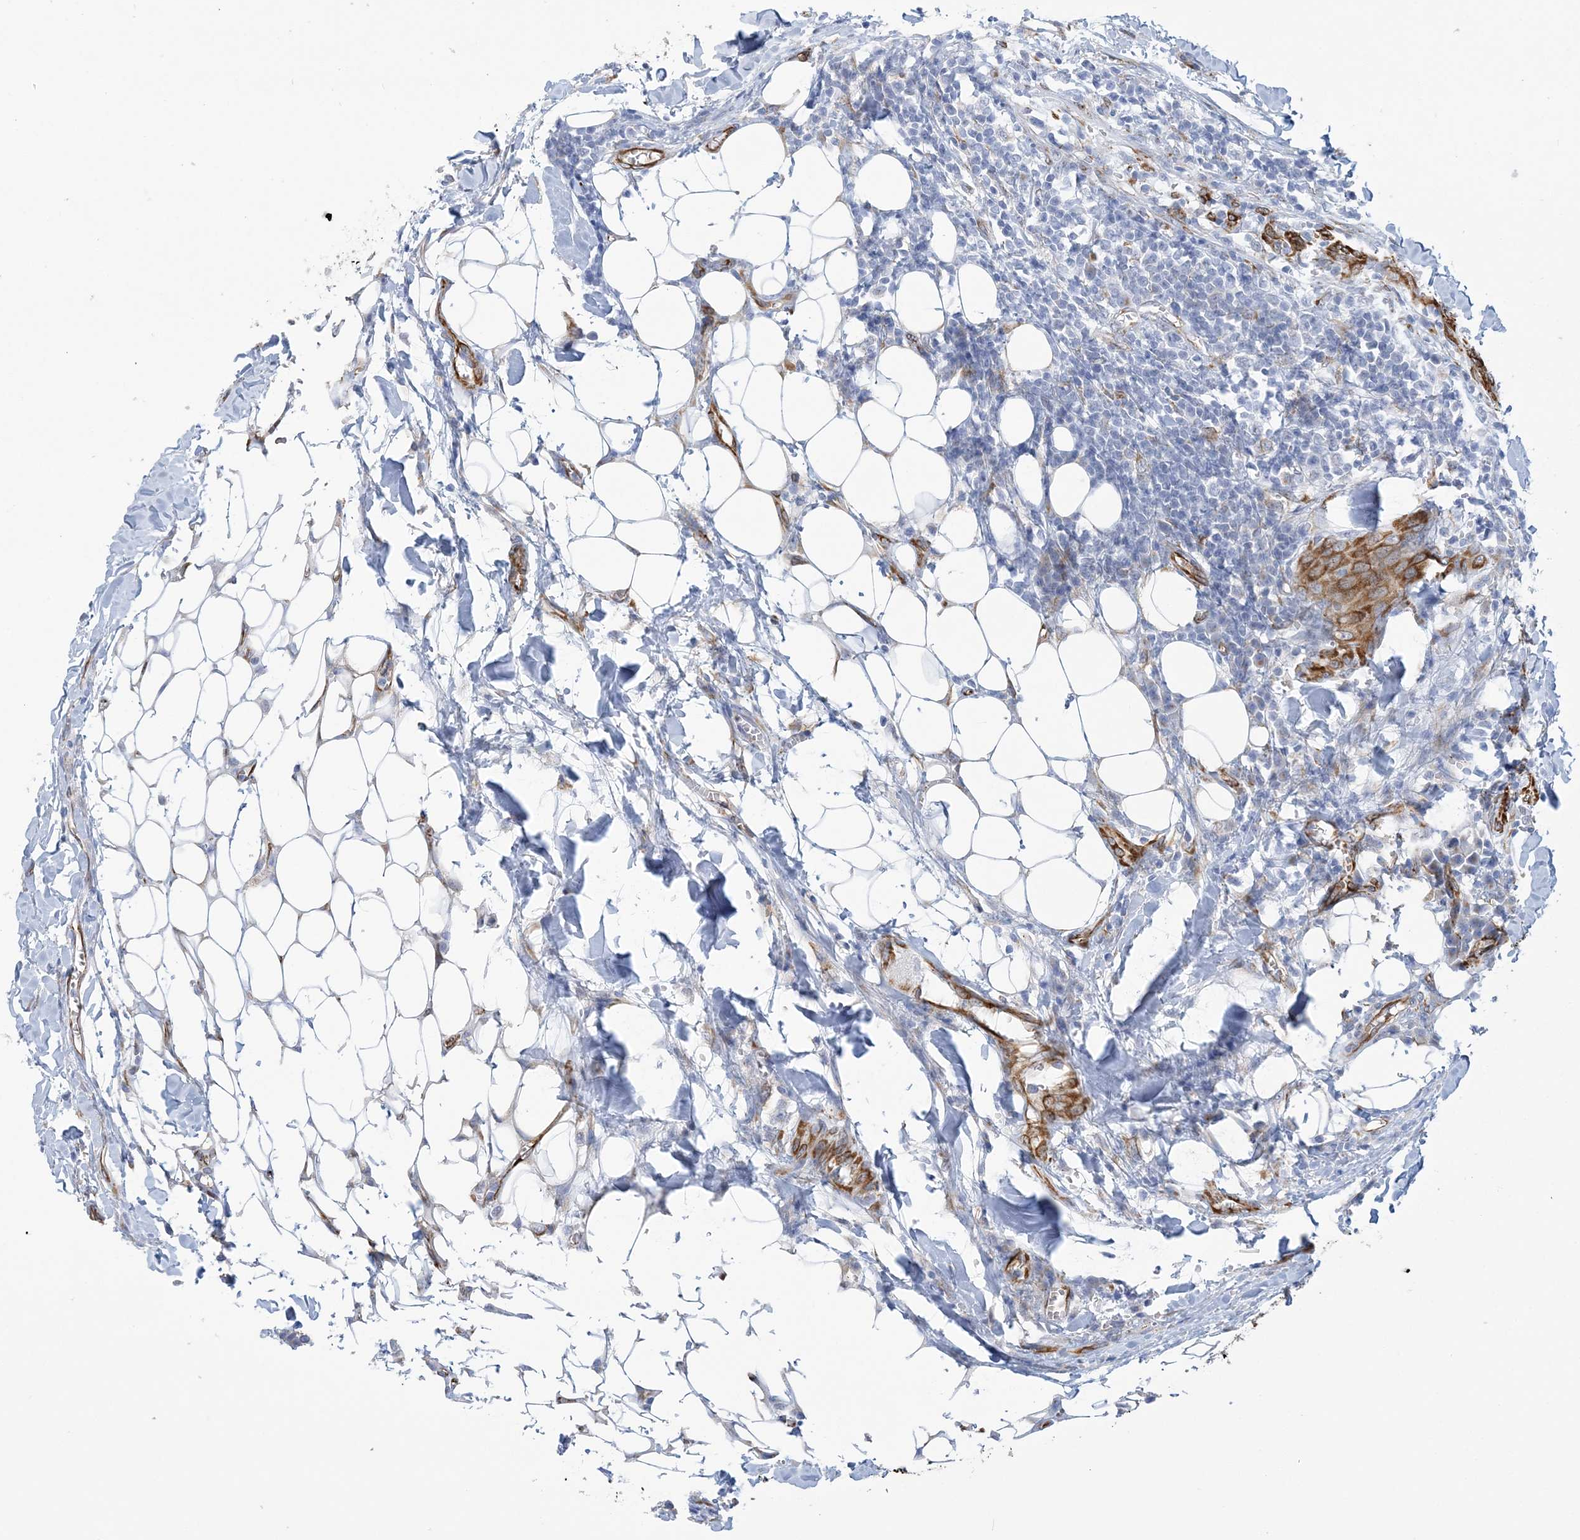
{"staining": {"intensity": "moderate", "quantity": "25%-75%", "location": "cytoplasmic/membranous"}, "tissue": "head and neck cancer", "cell_type": "Tumor cells", "image_type": "cancer", "snomed": [{"axis": "morphology", "description": "Squamous cell carcinoma, NOS"}, {"axis": "topography", "description": "Head-Neck"}], "caption": "Head and neck cancer tissue demonstrates moderate cytoplasmic/membranous staining in about 25%-75% of tumor cells", "gene": "PLEKHG4B", "patient": {"sex": "male", "age": 66}}